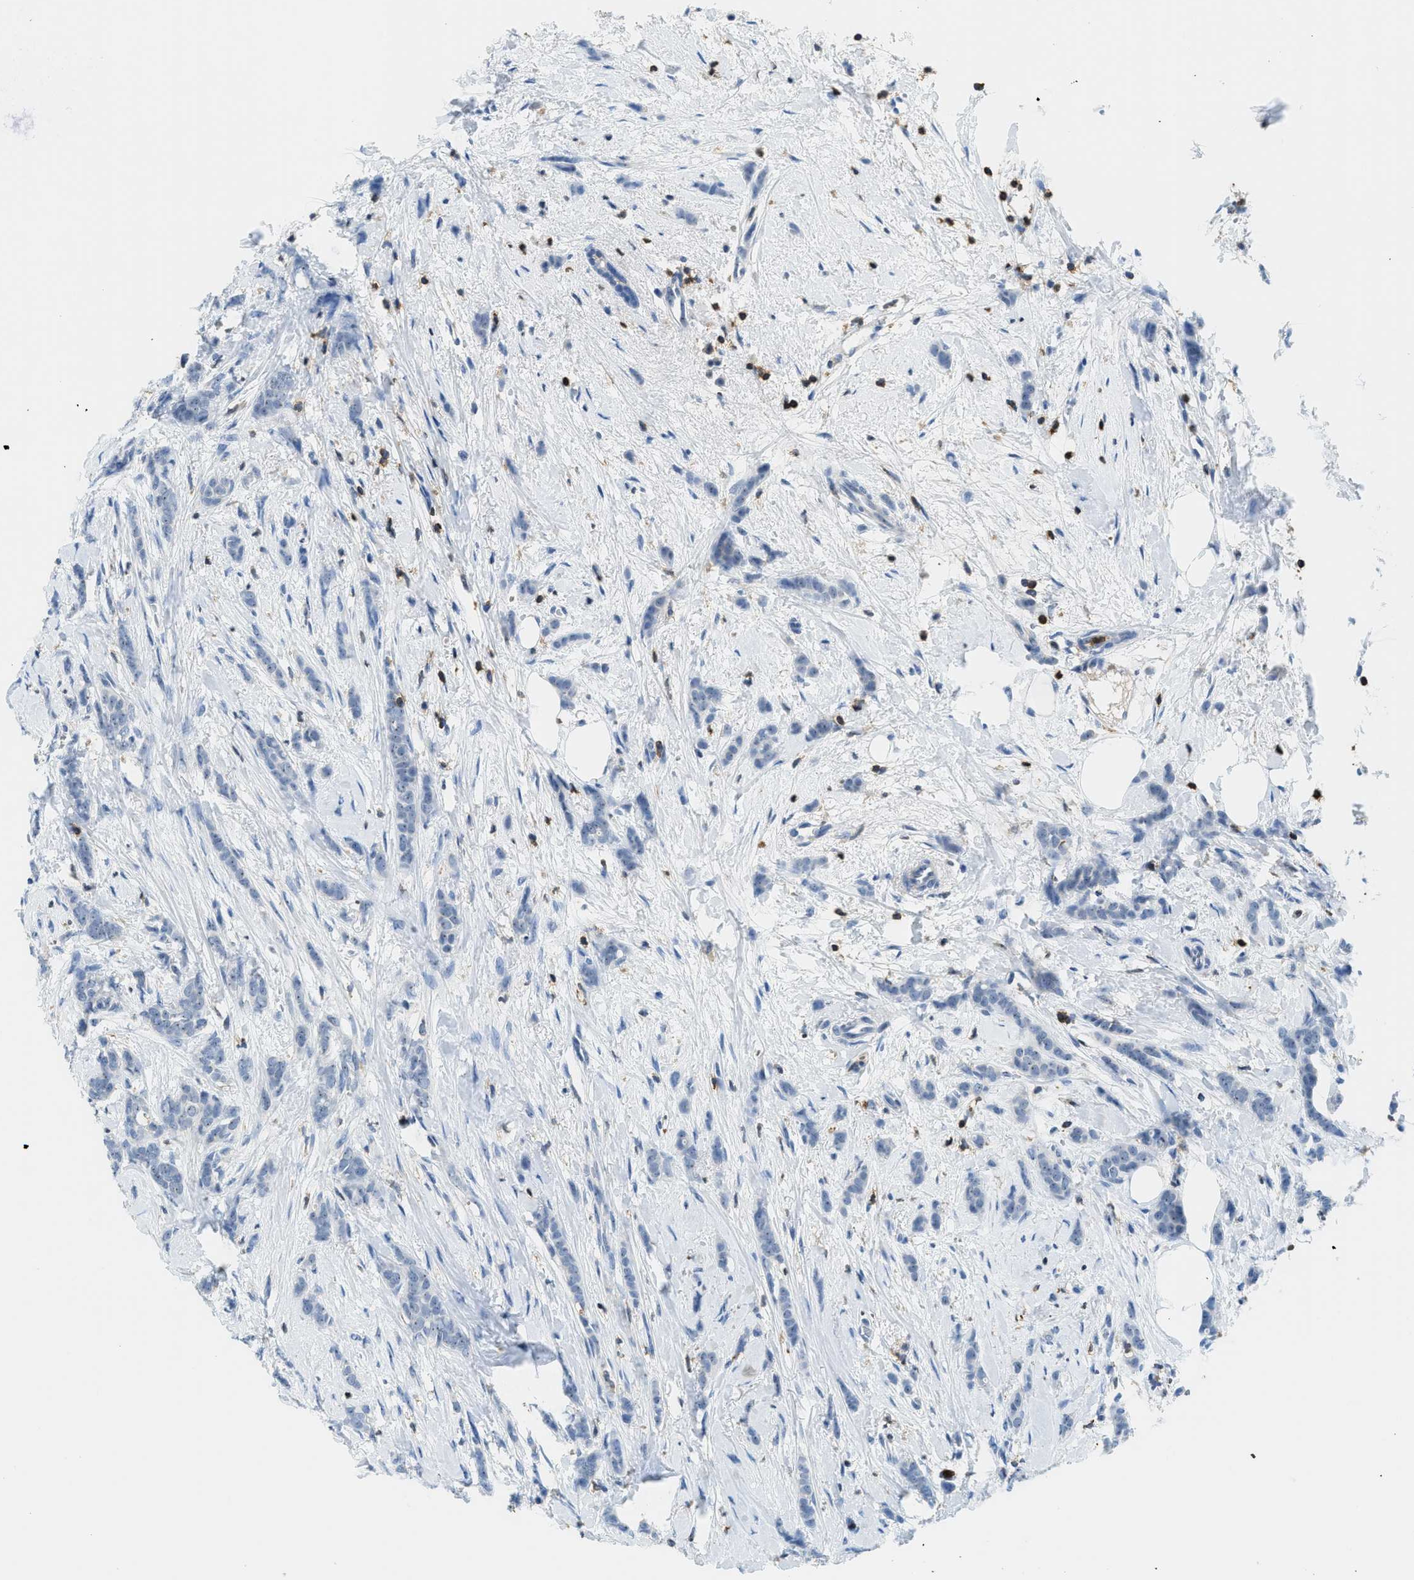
{"staining": {"intensity": "negative", "quantity": "none", "location": "none"}, "tissue": "breast cancer", "cell_type": "Tumor cells", "image_type": "cancer", "snomed": [{"axis": "morphology", "description": "Lobular carcinoma, in situ"}, {"axis": "morphology", "description": "Lobular carcinoma"}, {"axis": "topography", "description": "Breast"}], "caption": "The immunohistochemistry photomicrograph has no significant positivity in tumor cells of breast cancer (lobular carcinoma in situ) tissue.", "gene": "FAM151A", "patient": {"sex": "female", "age": 41}}